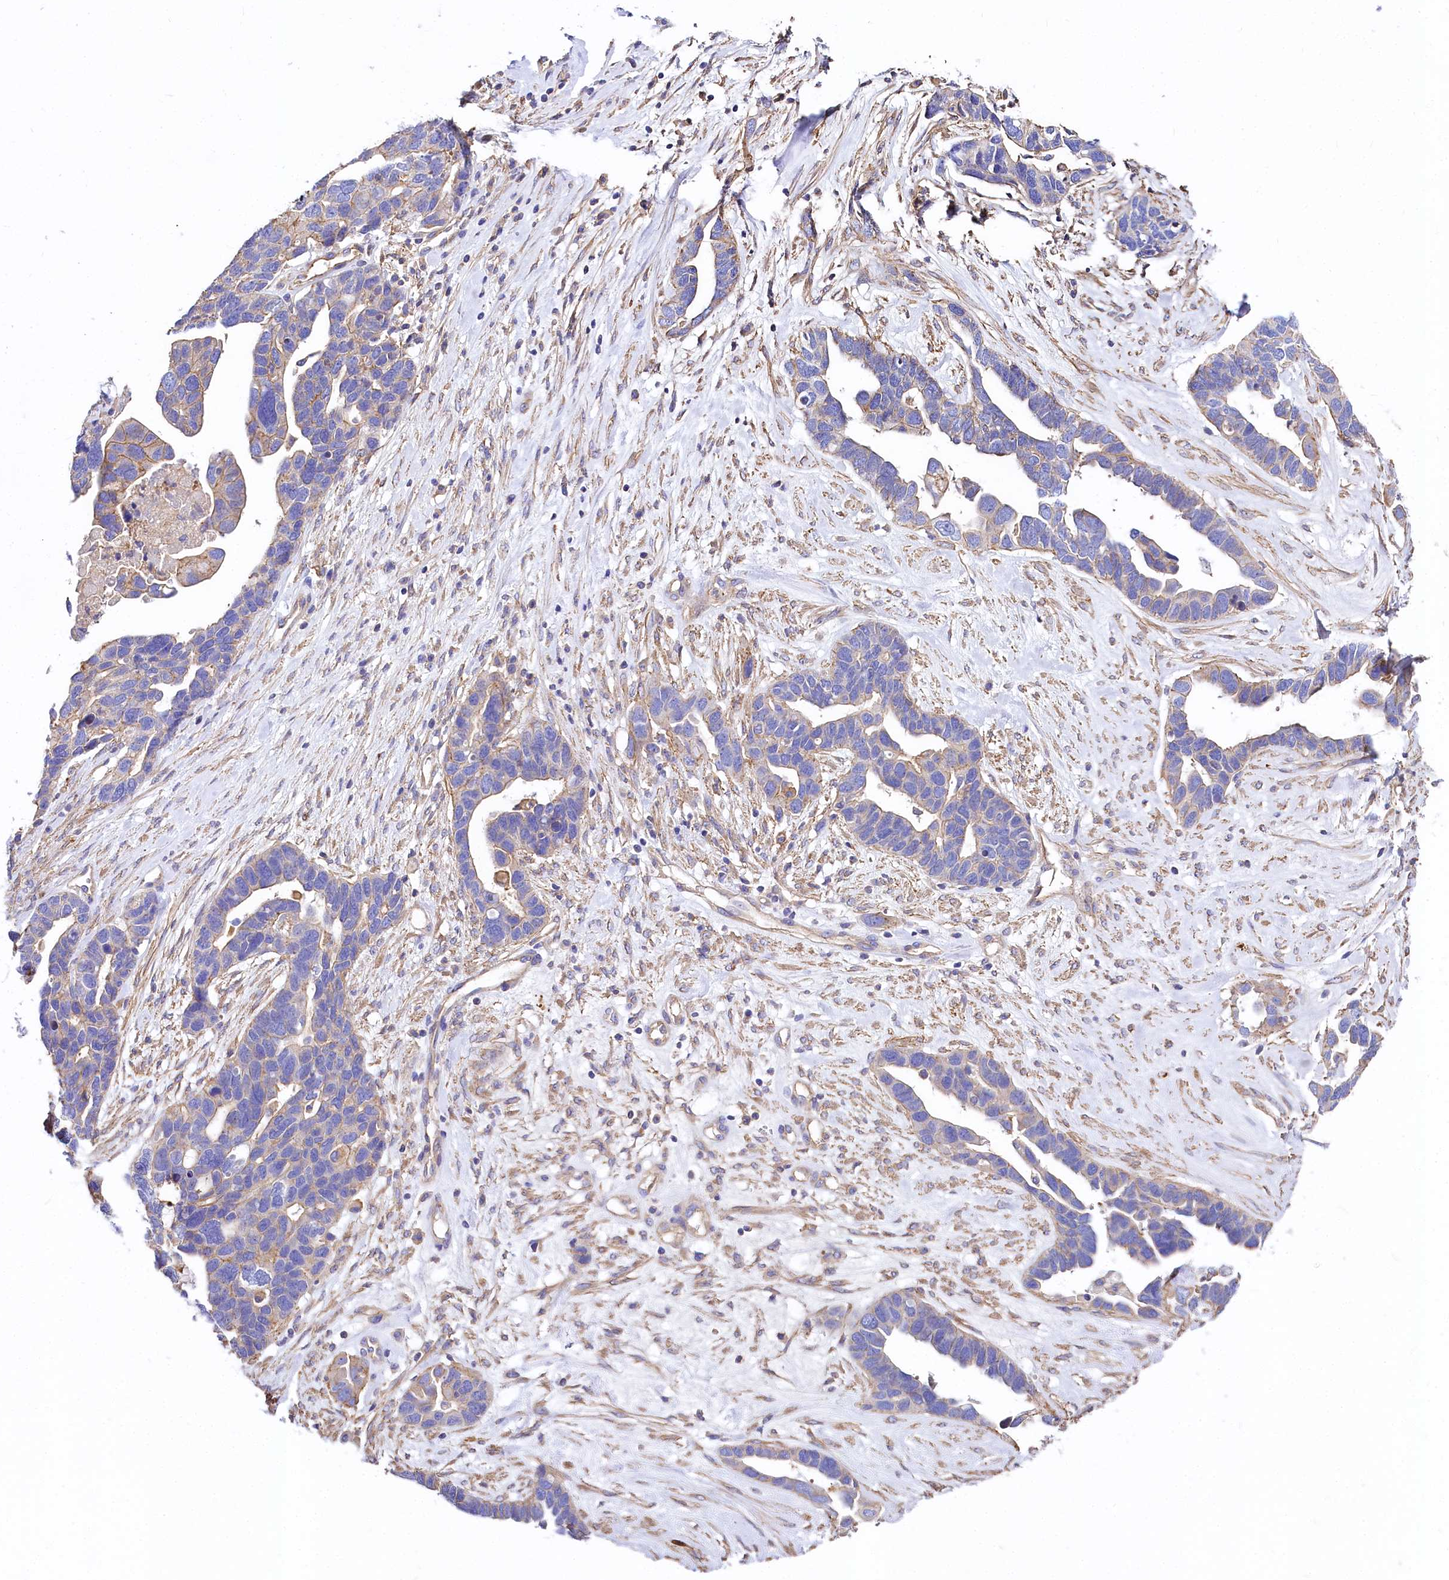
{"staining": {"intensity": "weak", "quantity": "25%-75%", "location": "cytoplasmic/membranous"}, "tissue": "ovarian cancer", "cell_type": "Tumor cells", "image_type": "cancer", "snomed": [{"axis": "morphology", "description": "Cystadenocarcinoma, serous, NOS"}, {"axis": "topography", "description": "Ovary"}], "caption": "This is a micrograph of IHC staining of ovarian cancer (serous cystadenocarcinoma), which shows weak positivity in the cytoplasmic/membranous of tumor cells.", "gene": "FCHSD2", "patient": {"sex": "female", "age": 54}}